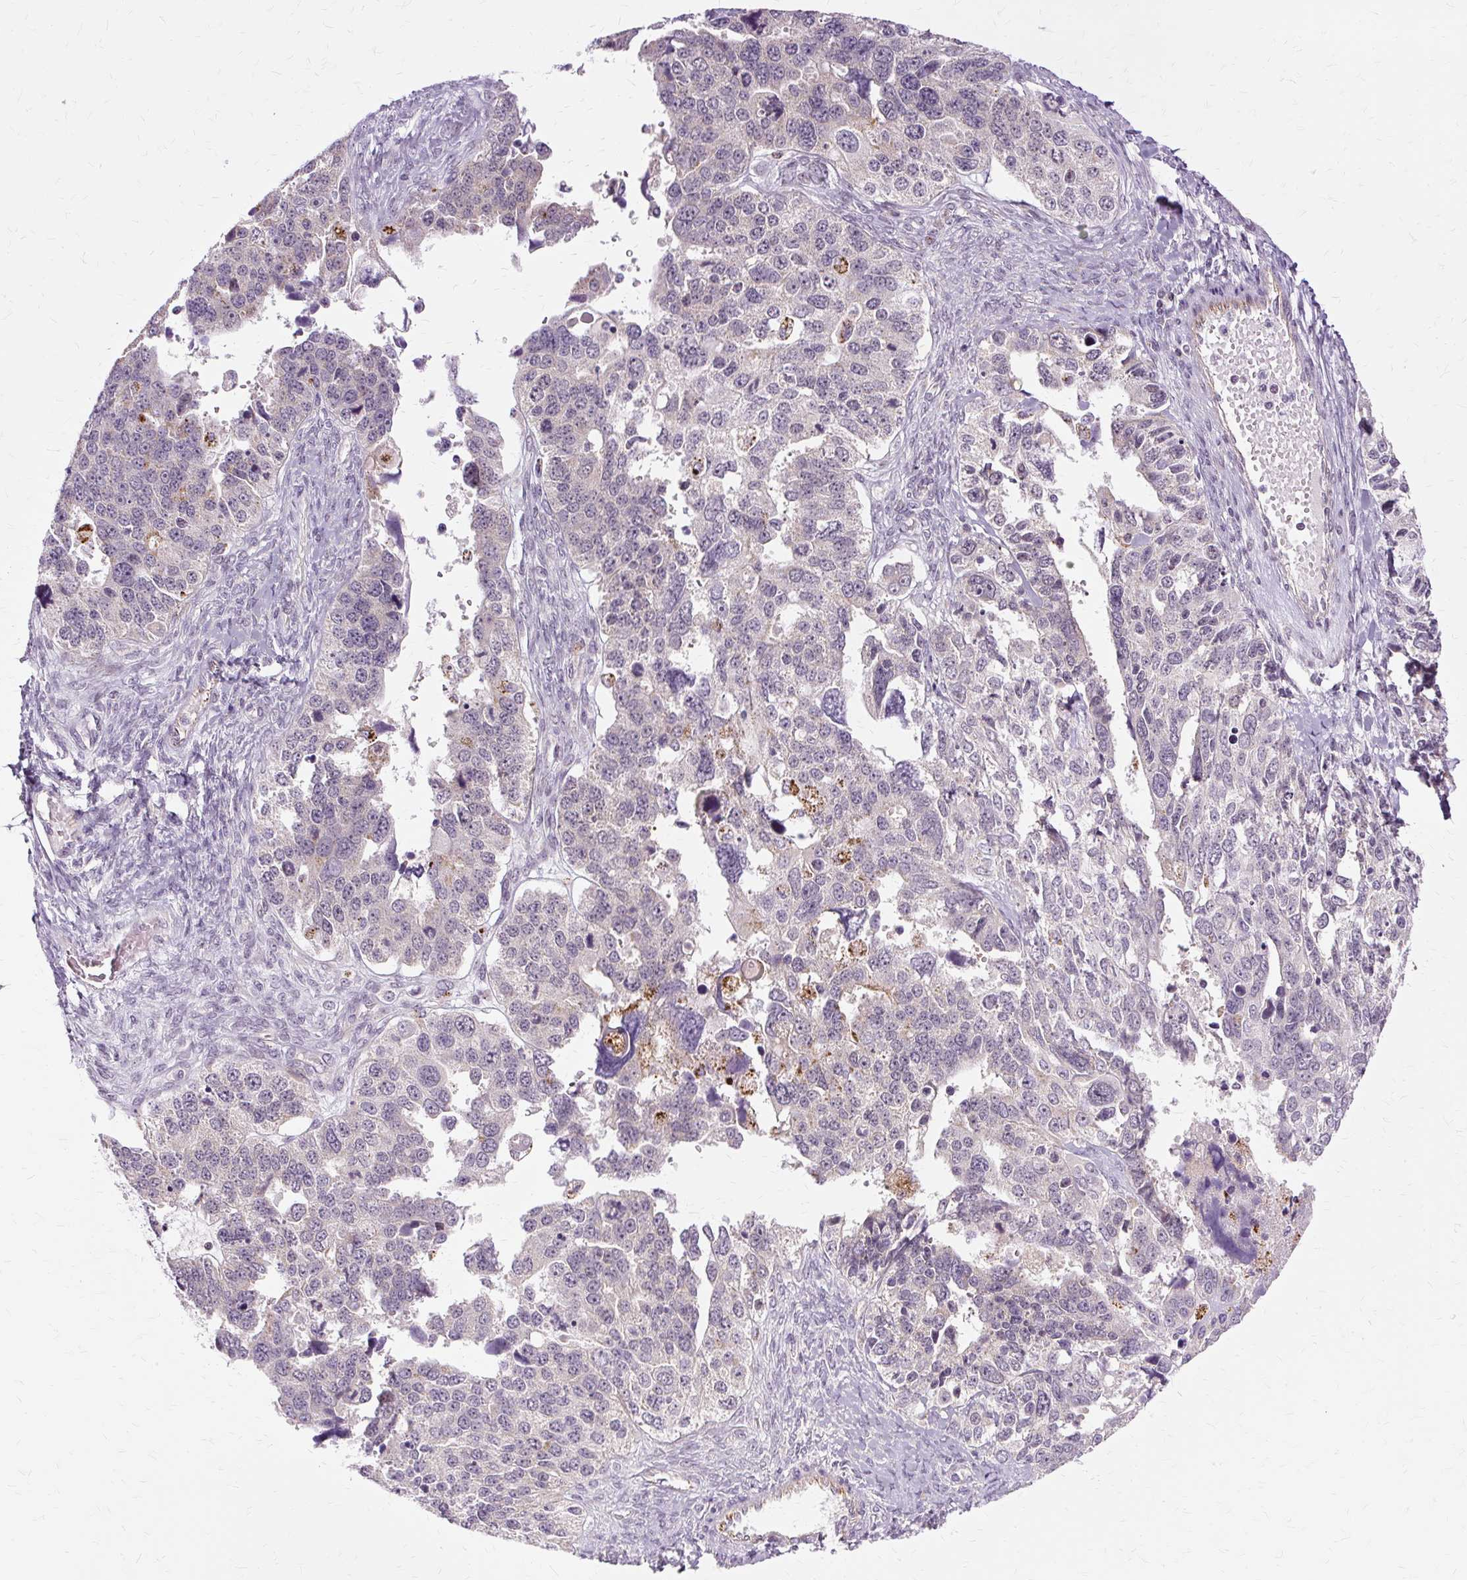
{"staining": {"intensity": "negative", "quantity": "none", "location": "none"}, "tissue": "ovarian cancer", "cell_type": "Tumor cells", "image_type": "cancer", "snomed": [{"axis": "morphology", "description": "Cystadenocarcinoma, serous, NOS"}, {"axis": "topography", "description": "Ovary"}], "caption": "This photomicrograph is of ovarian cancer (serous cystadenocarcinoma) stained with immunohistochemistry to label a protein in brown with the nuclei are counter-stained blue. There is no expression in tumor cells.", "gene": "MMACHC", "patient": {"sex": "female", "age": 76}}